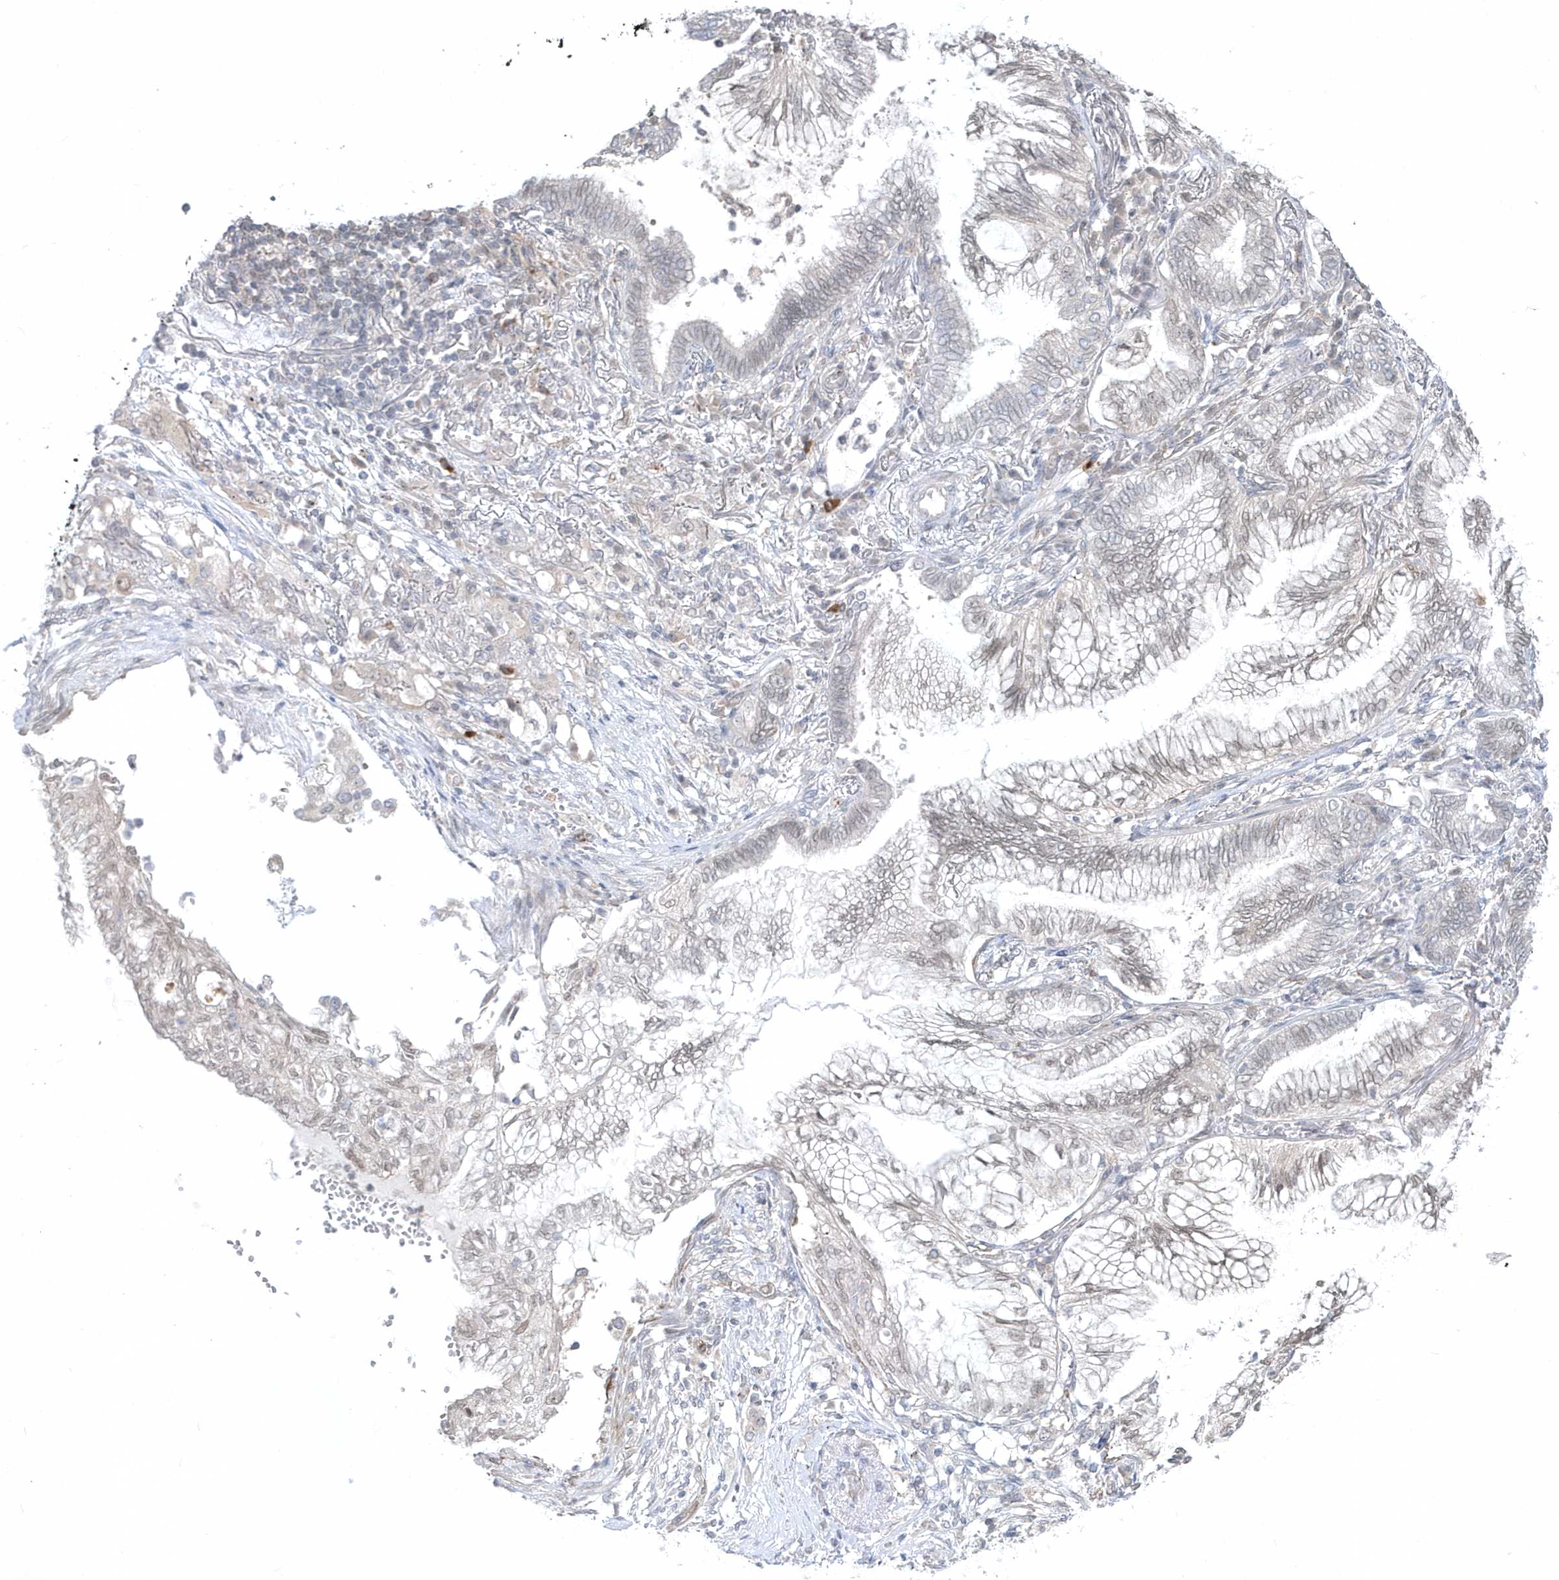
{"staining": {"intensity": "weak", "quantity": "25%-75%", "location": "nuclear"}, "tissue": "lung cancer", "cell_type": "Tumor cells", "image_type": "cancer", "snomed": [{"axis": "morphology", "description": "Adenocarcinoma, NOS"}, {"axis": "topography", "description": "Lung"}], "caption": "DAB (3,3'-diaminobenzidine) immunohistochemical staining of lung cancer displays weak nuclear protein staining in about 25%-75% of tumor cells. (DAB IHC with brightfield microscopy, high magnification).", "gene": "DHX57", "patient": {"sex": "female", "age": 70}}